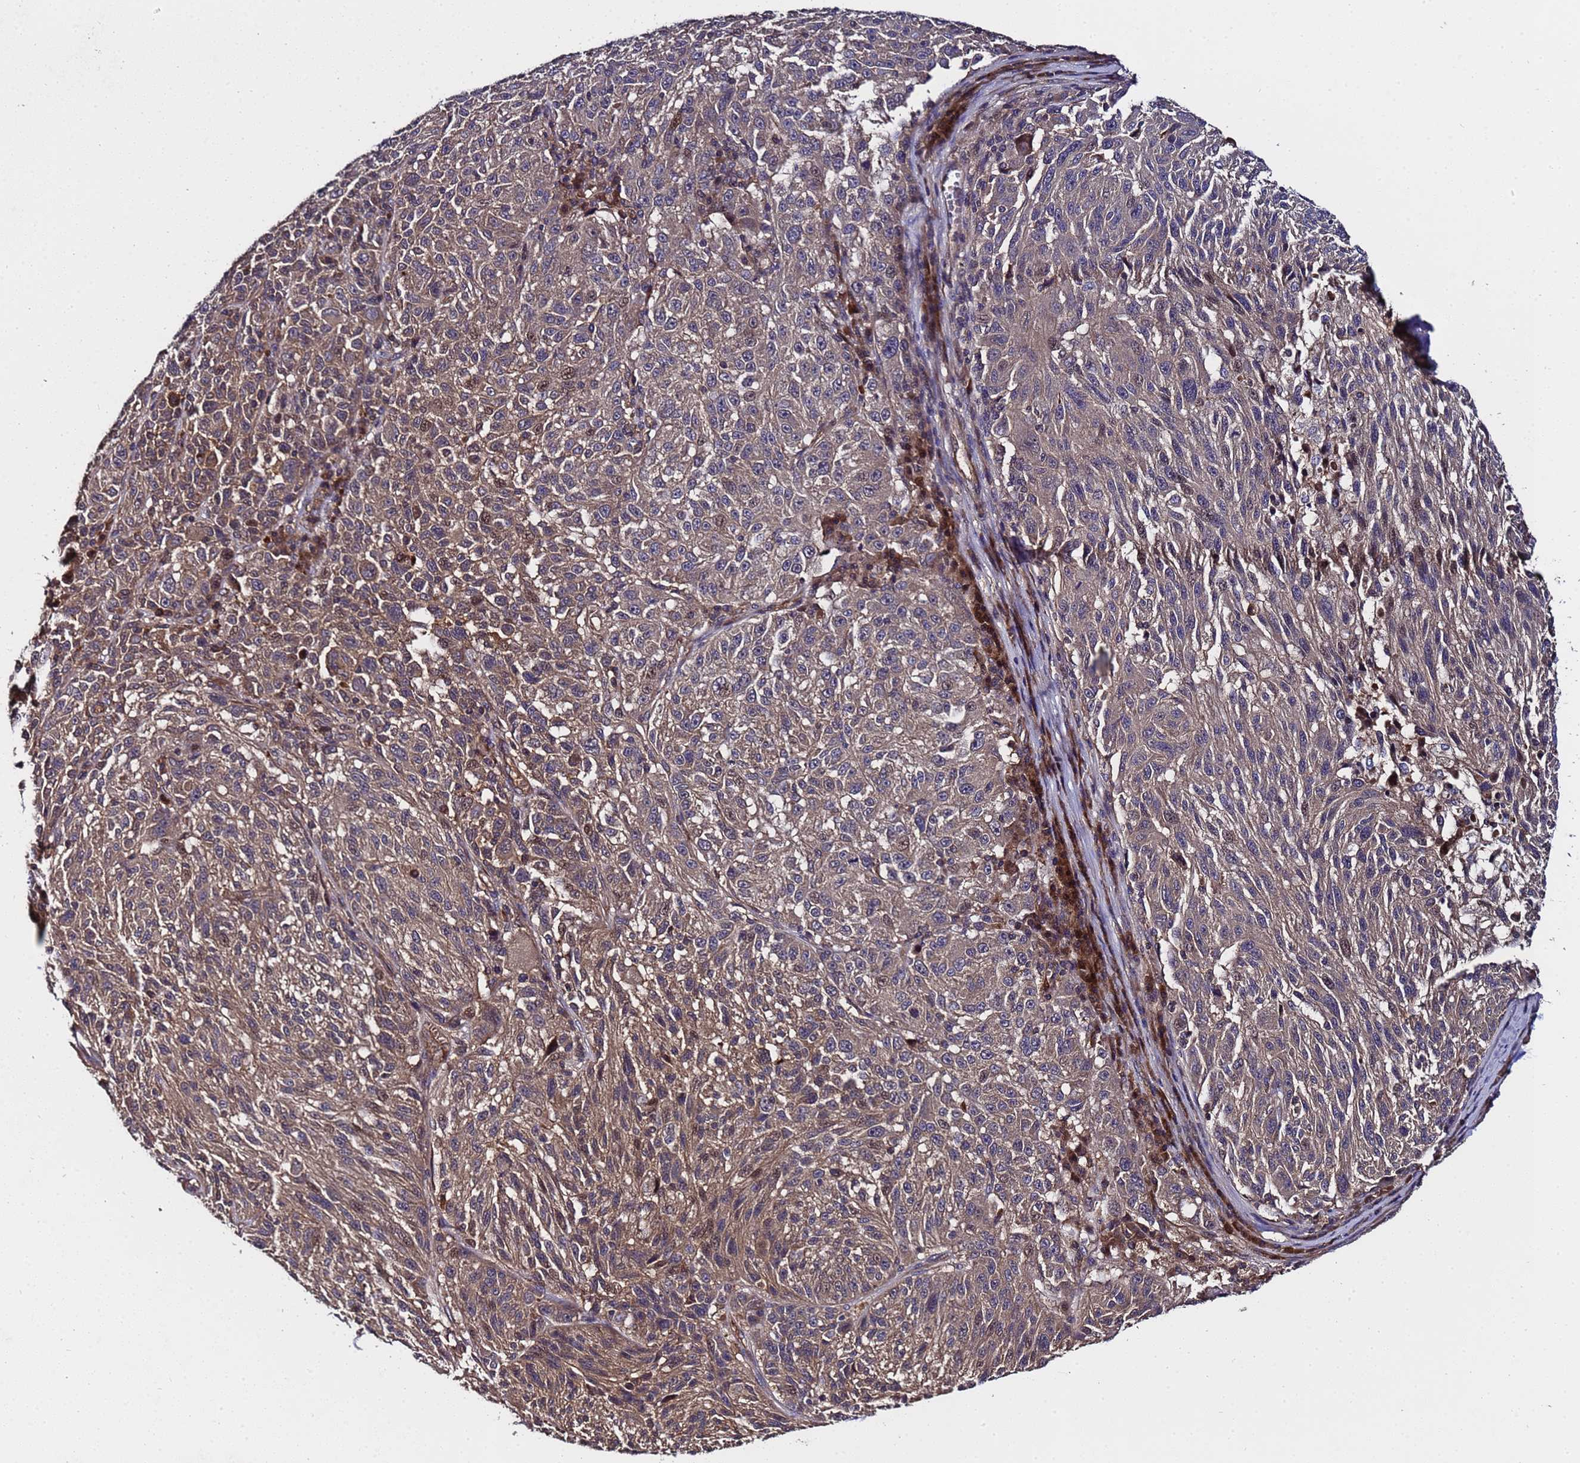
{"staining": {"intensity": "moderate", "quantity": ">75%", "location": "cytoplasmic/membranous"}, "tissue": "melanoma", "cell_type": "Tumor cells", "image_type": "cancer", "snomed": [{"axis": "morphology", "description": "Malignant melanoma, NOS"}, {"axis": "topography", "description": "Skin"}], "caption": "Human malignant melanoma stained for a protein (brown) reveals moderate cytoplasmic/membranous positive staining in about >75% of tumor cells.", "gene": "GSTCD", "patient": {"sex": "male", "age": 53}}